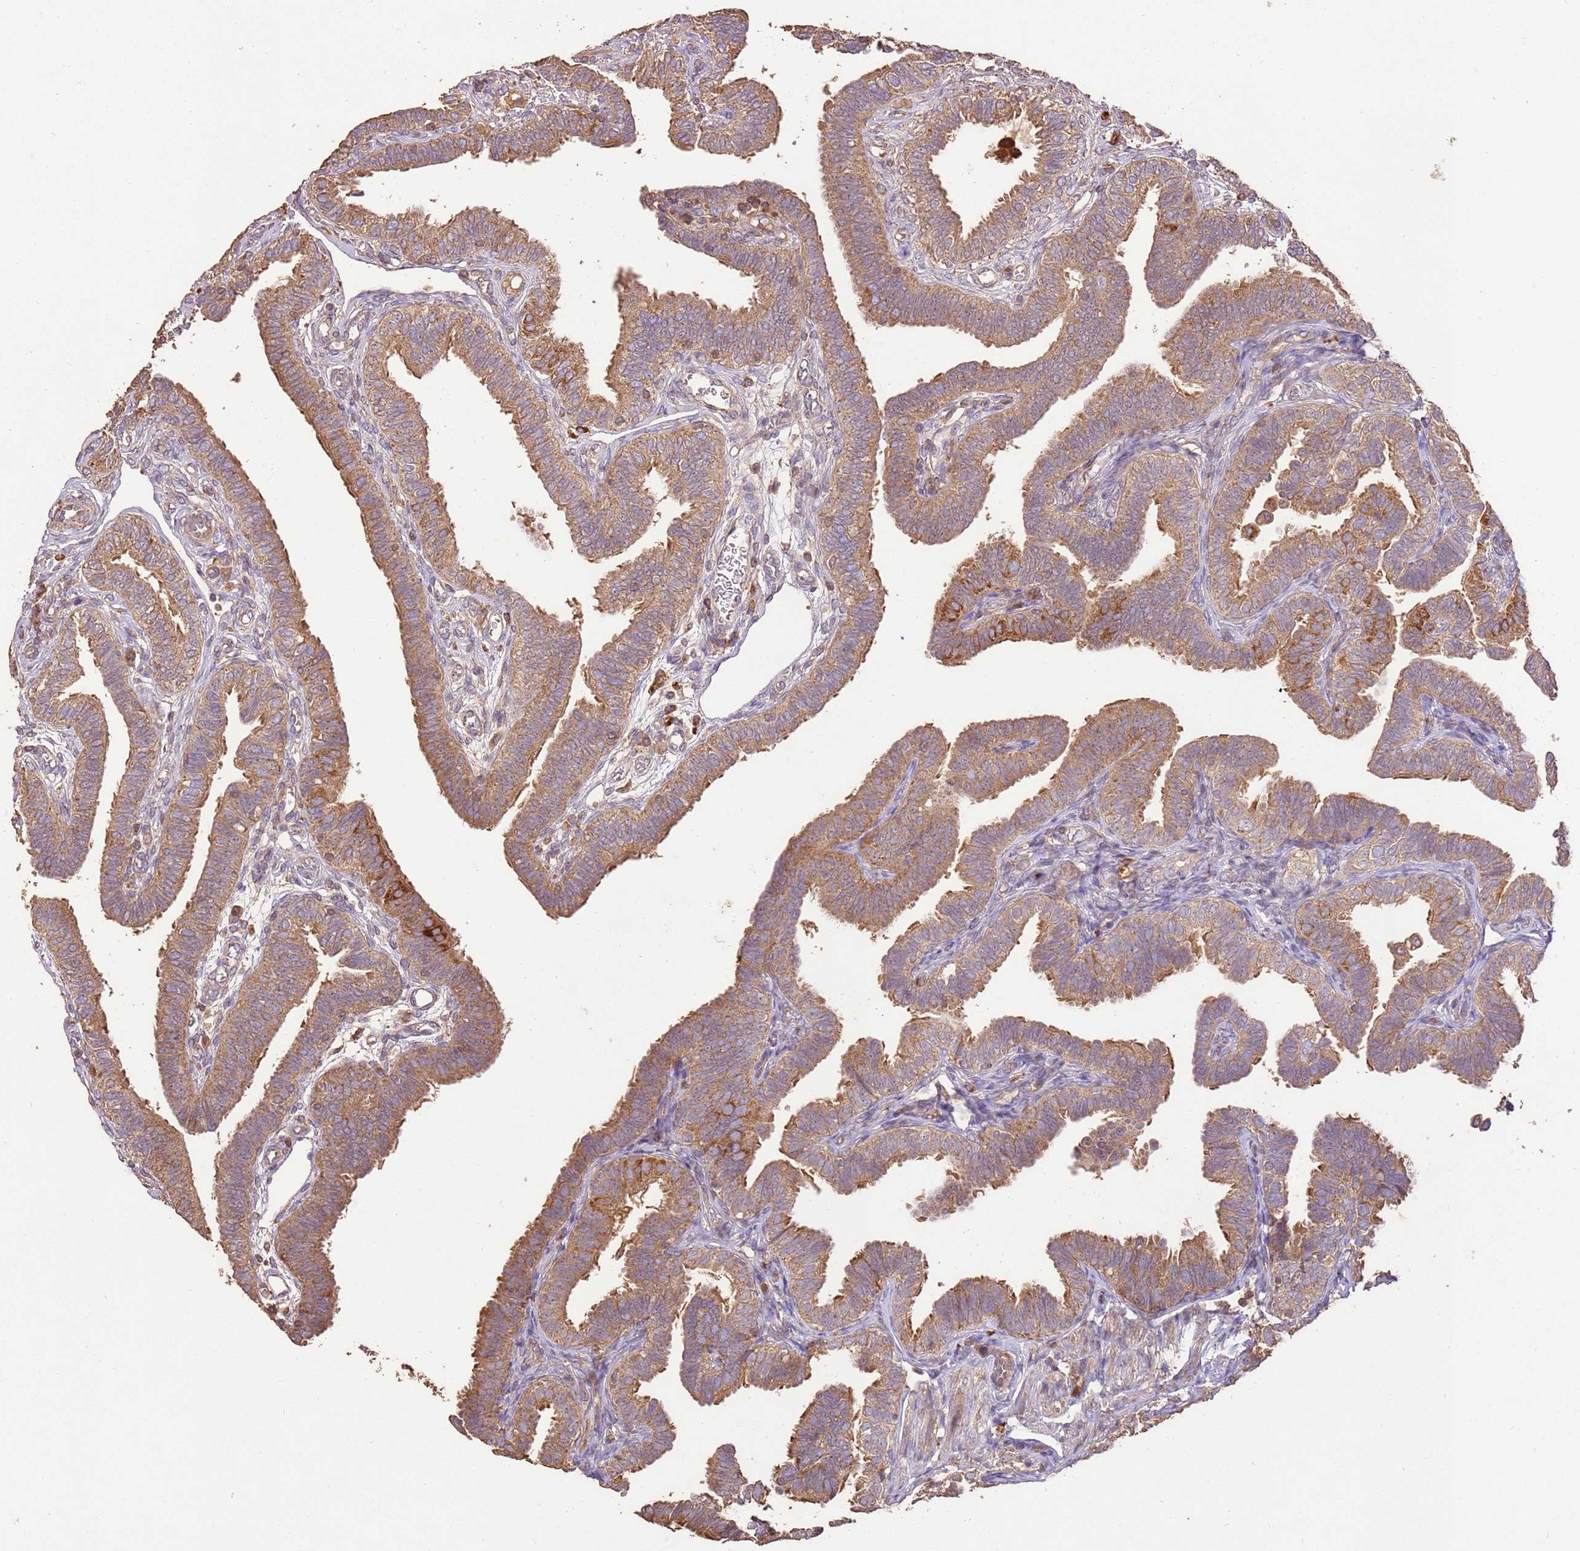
{"staining": {"intensity": "moderate", "quantity": ">75%", "location": "cytoplasmic/membranous"}, "tissue": "fallopian tube", "cell_type": "Glandular cells", "image_type": "normal", "snomed": [{"axis": "morphology", "description": "Normal tissue, NOS"}, {"axis": "topography", "description": "Fallopian tube"}], "caption": "Immunohistochemical staining of benign fallopian tube demonstrates moderate cytoplasmic/membranous protein expression in approximately >75% of glandular cells.", "gene": "LRRC28", "patient": {"sex": "female", "age": 39}}